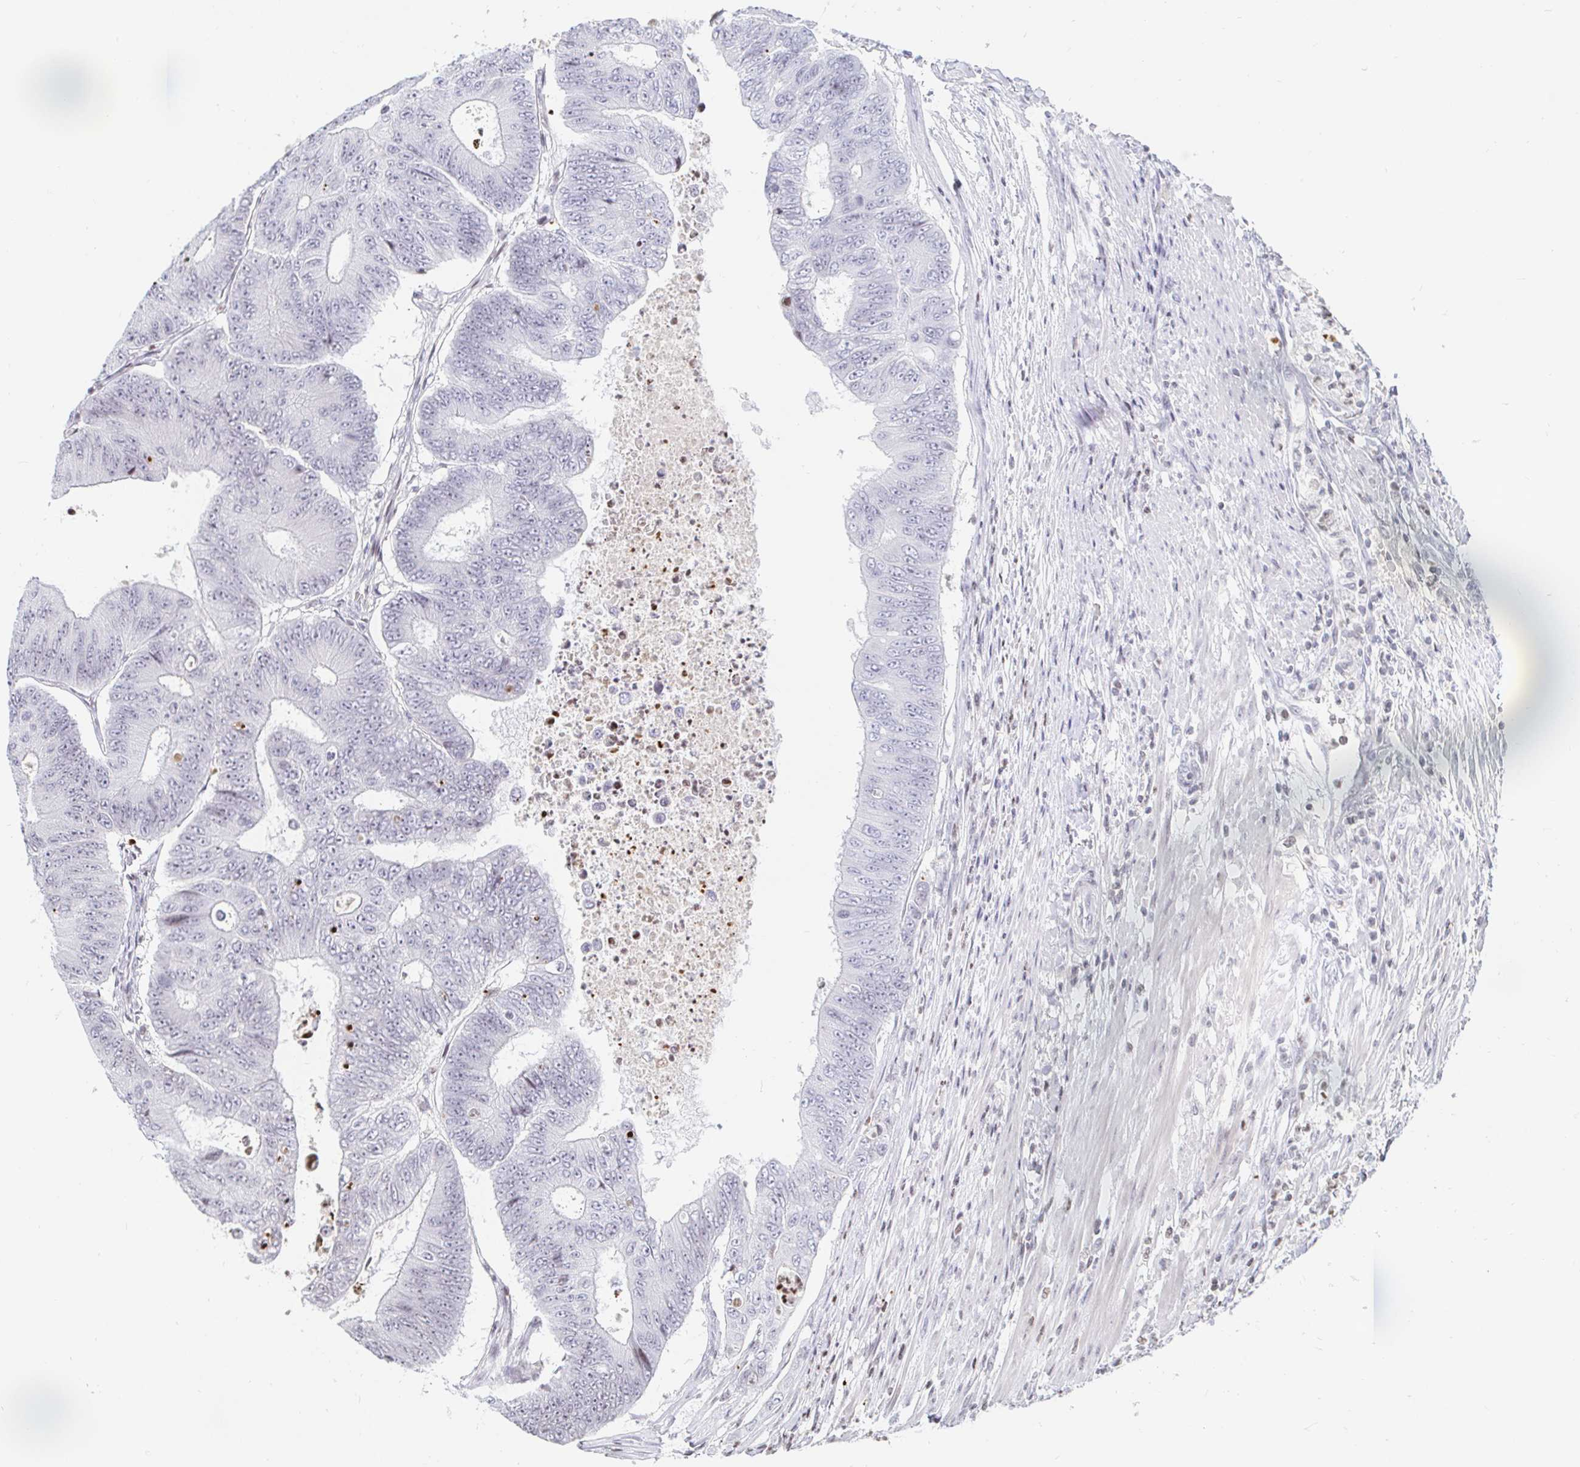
{"staining": {"intensity": "negative", "quantity": "none", "location": "none"}, "tissue": "colorectal cancer", "cell_type": "Tumor cells", "image_type": "cancer", "snomed": [{"axis": "morphology", "description": "Adenocarcinoma, NOS"}, {"axis": "topography", "description": "Colon"}], "caption": "A high-resolution photomicrograph shows immunohistochemistry (IHC) staining of colorectal cancer, which reveals no significant expression in tumor cells.", "gene": "HOXC10", "patient": {"sex": "female", "age": 48}}